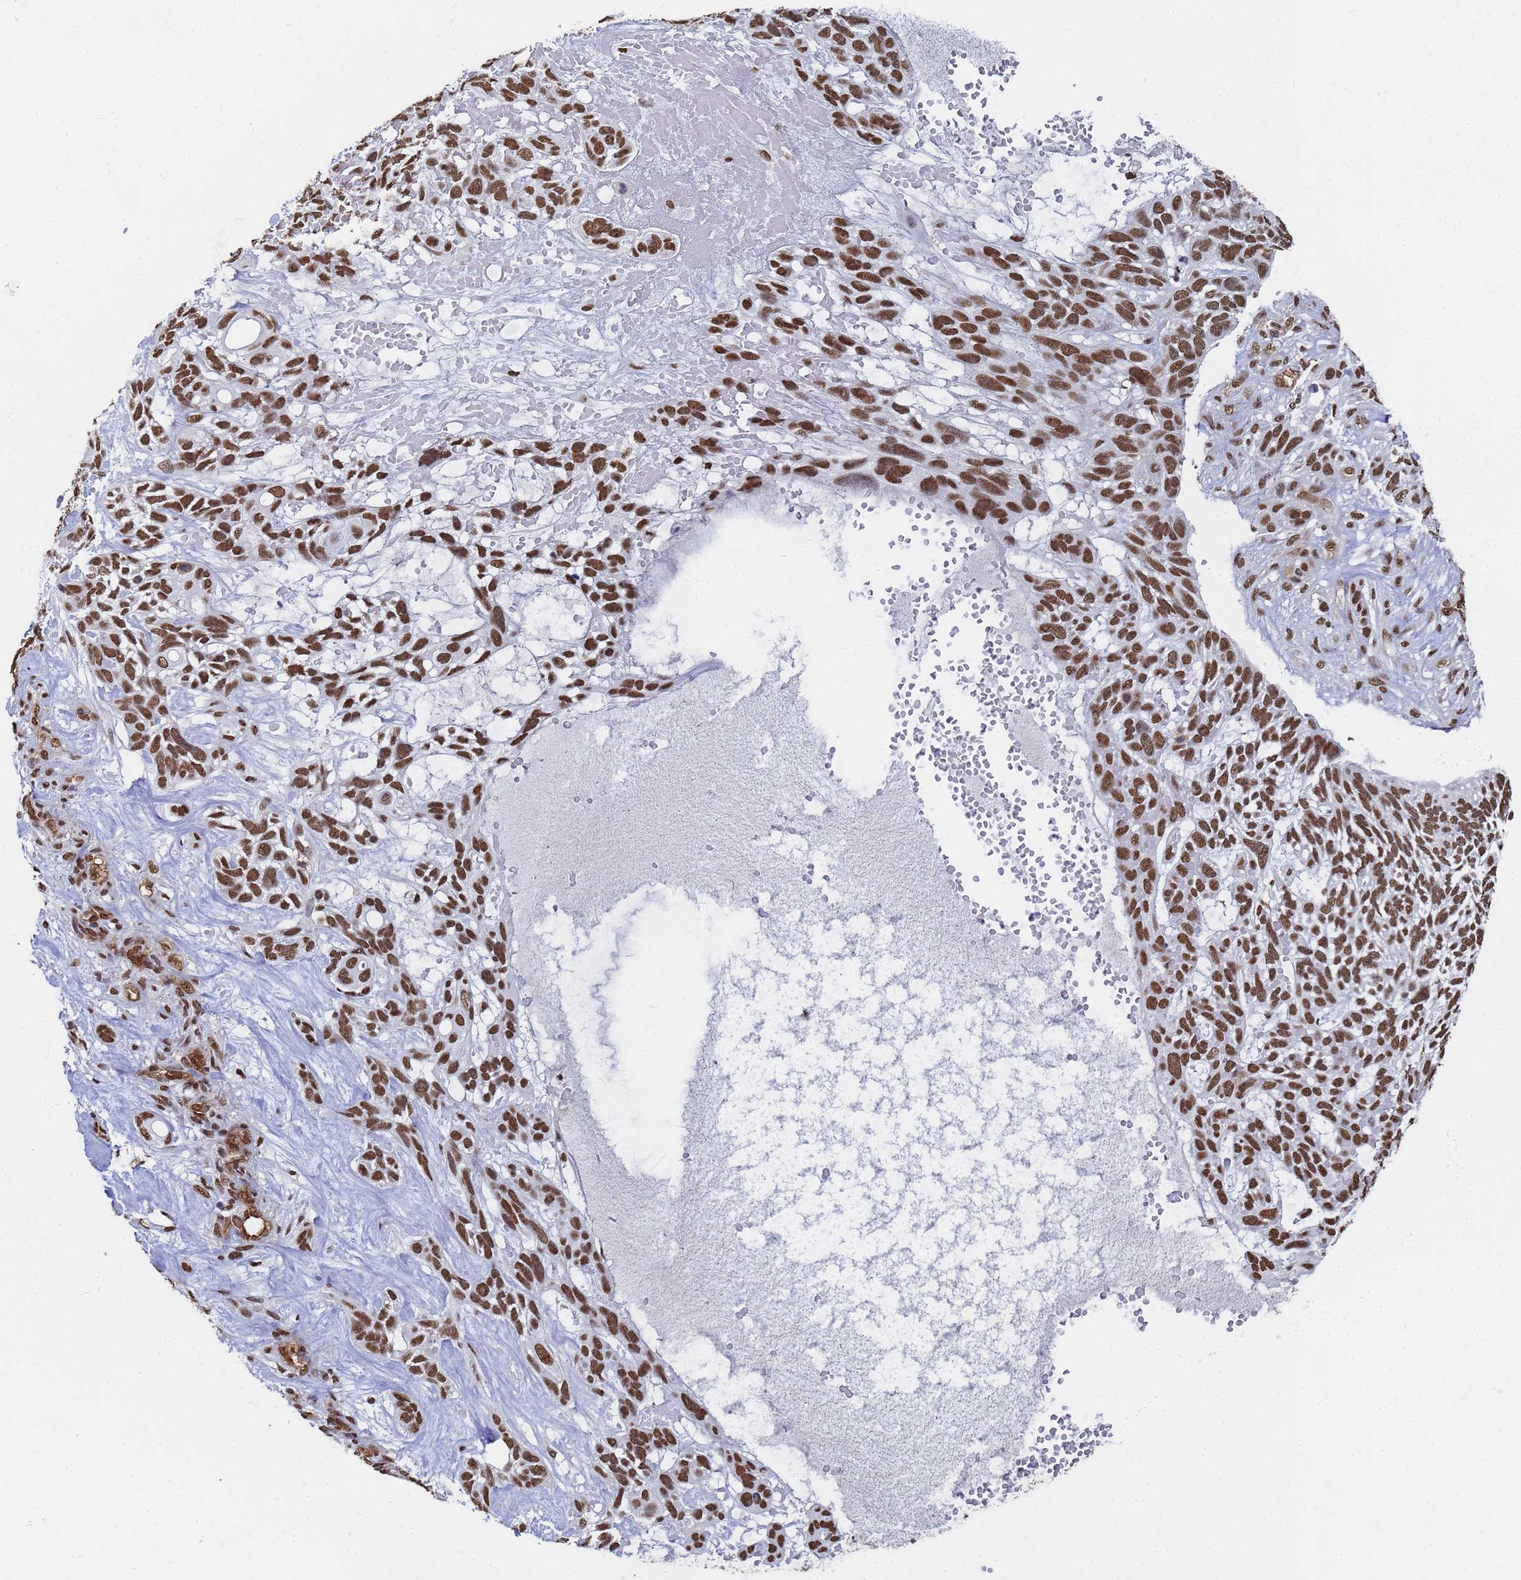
{"staining": {"intensity": "strong", "quantity": ">75%", "location": "nuclear"}, "tissue": "skin cancer", "cell_type": "Tumor cells", "image_type": "cancer", "snomed": [{"axis": "morphology", "description": "Basal cell carcinoma"}, {"axis": "topography", "description": "Skin"}], "caption": "Tumor cells reveal strong nuclear expression in approximately >75% of cells in skin basal cell carcinoma. (Brightfield microscopy of DAB IHC at high magnification).", "gene": "RAVER2", "patient": {"sex": "male", "age": 88}}